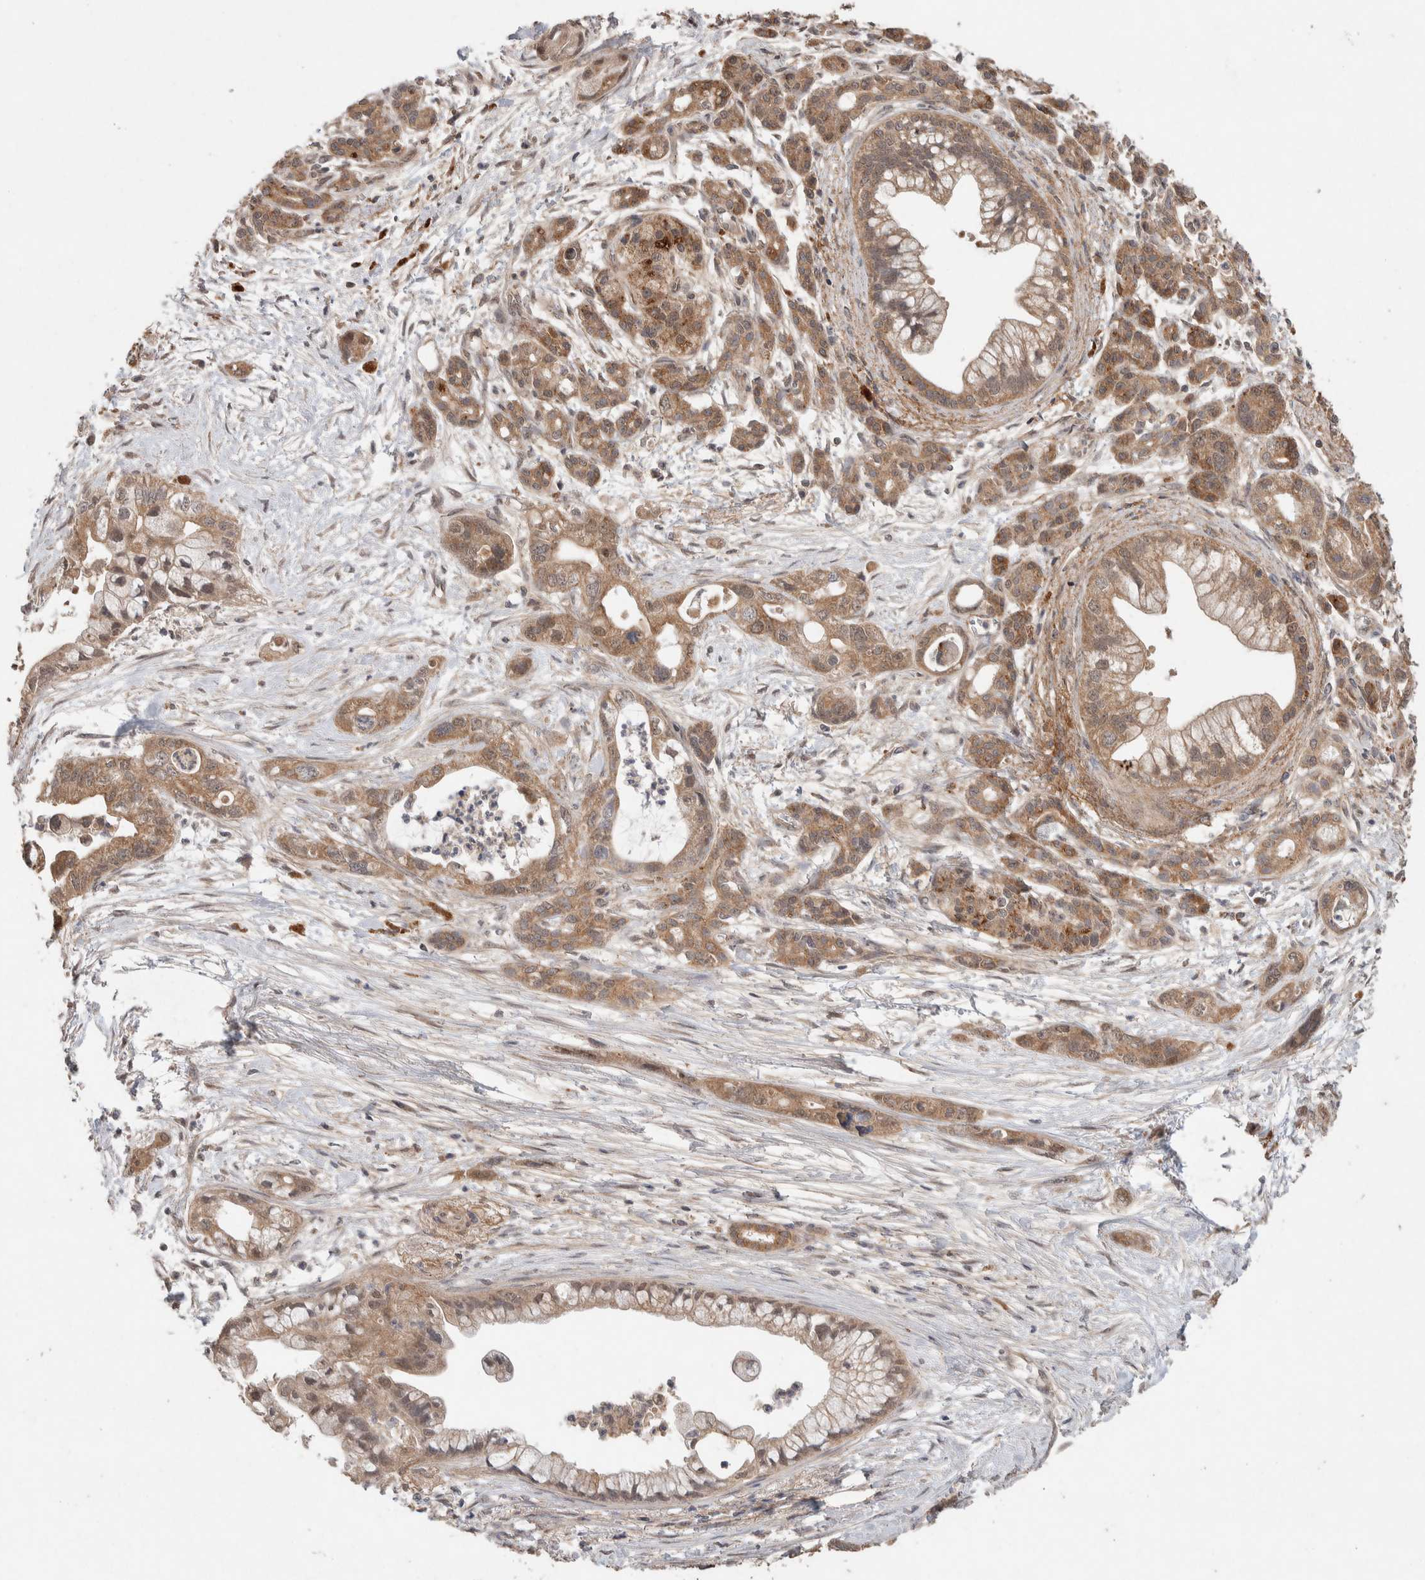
{"staining": {"intensity": "moderate", "quantity": ">75%", "location": "cytoplasmic/membranous"}, "tissue": "pancreatic cancer", "cell_type": "Tumor cells", "image_type": "cancer", "snomed": [{"axis": "morphology", "description": "Adenocarcinoma, NOS"}, {"axis": "topography", "description": "Pancreas"}], "caption": "Protein staining reveals moderate cytoplasmic/membranous positivity in approximately >75% of tumor cells in pancreatic adenocarcinoma.", "gene": "KCNJ5", "patient": {"sex": "male", "age": 70}}